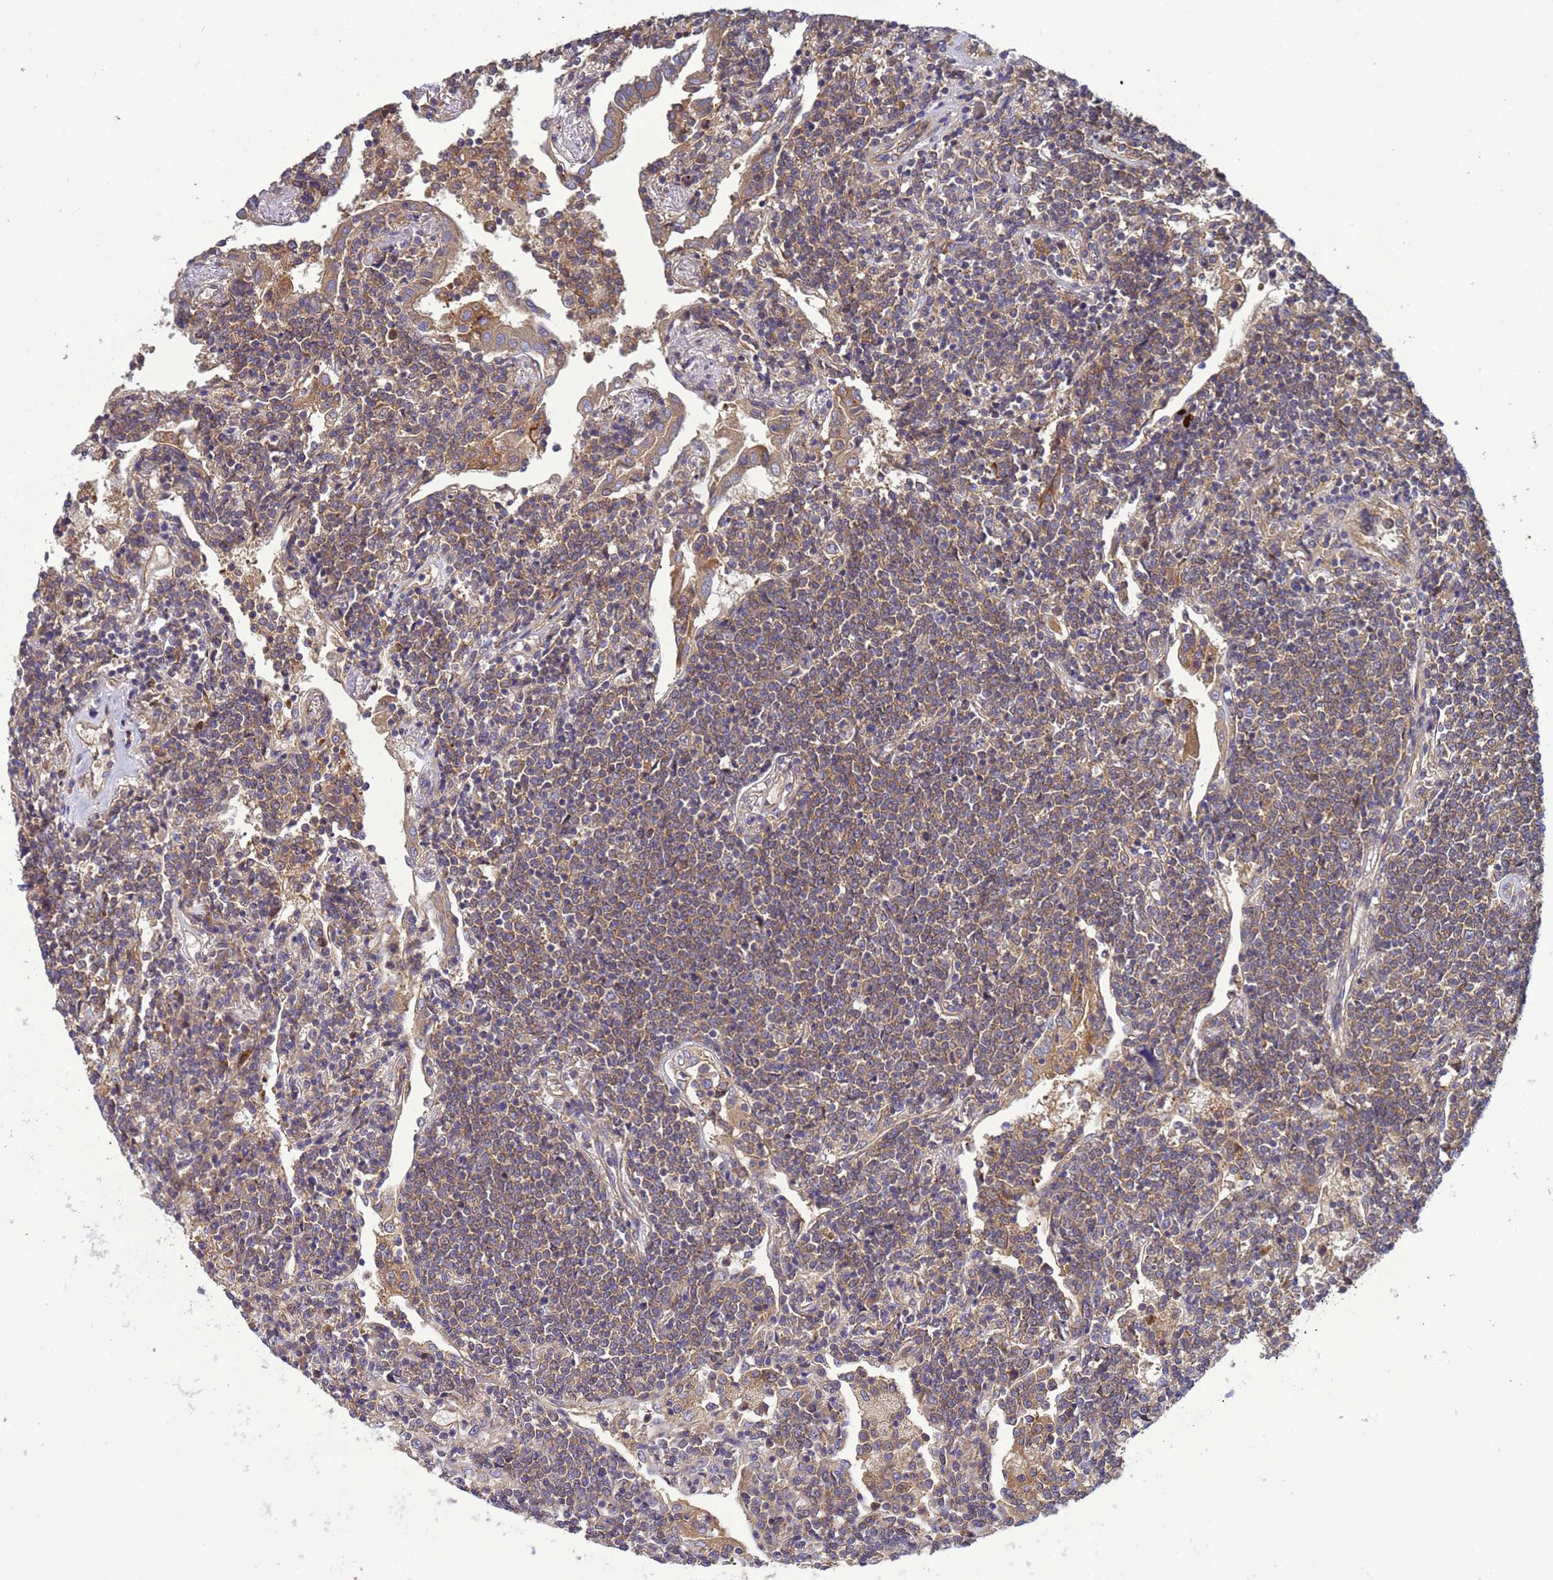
{"staining": {"intensity": "moderate", "quantity": "25%-75%", "location": "cytoplasmic/membranous"}, "tissue": "lymphoma", "cell_type": "Tumor cells", "image_type": "cancer", "snomed": [{"axis": "morphology", "description": "Malignant lymphoma, non-Hodgkin's type, Low grade"}, {"axis": "topography", "description": "Lung"}], "caption": "Immunohistochemical staining of malignant lymphoma, non-Hodgkin's type (low-grade) shows medium levels of moderate cytoplasmic/membranous protein expression in approximately 25%-75% of tumor cells. The staining was performed using DAB (3,3'-diaminobenzidine) to visualize the protein expression in brown, while the nuclei were stained in blue with hematoxylin (Magnification: 20x).", "gene": "BECN1", "patient": {"sex": "female", "age": 71}}